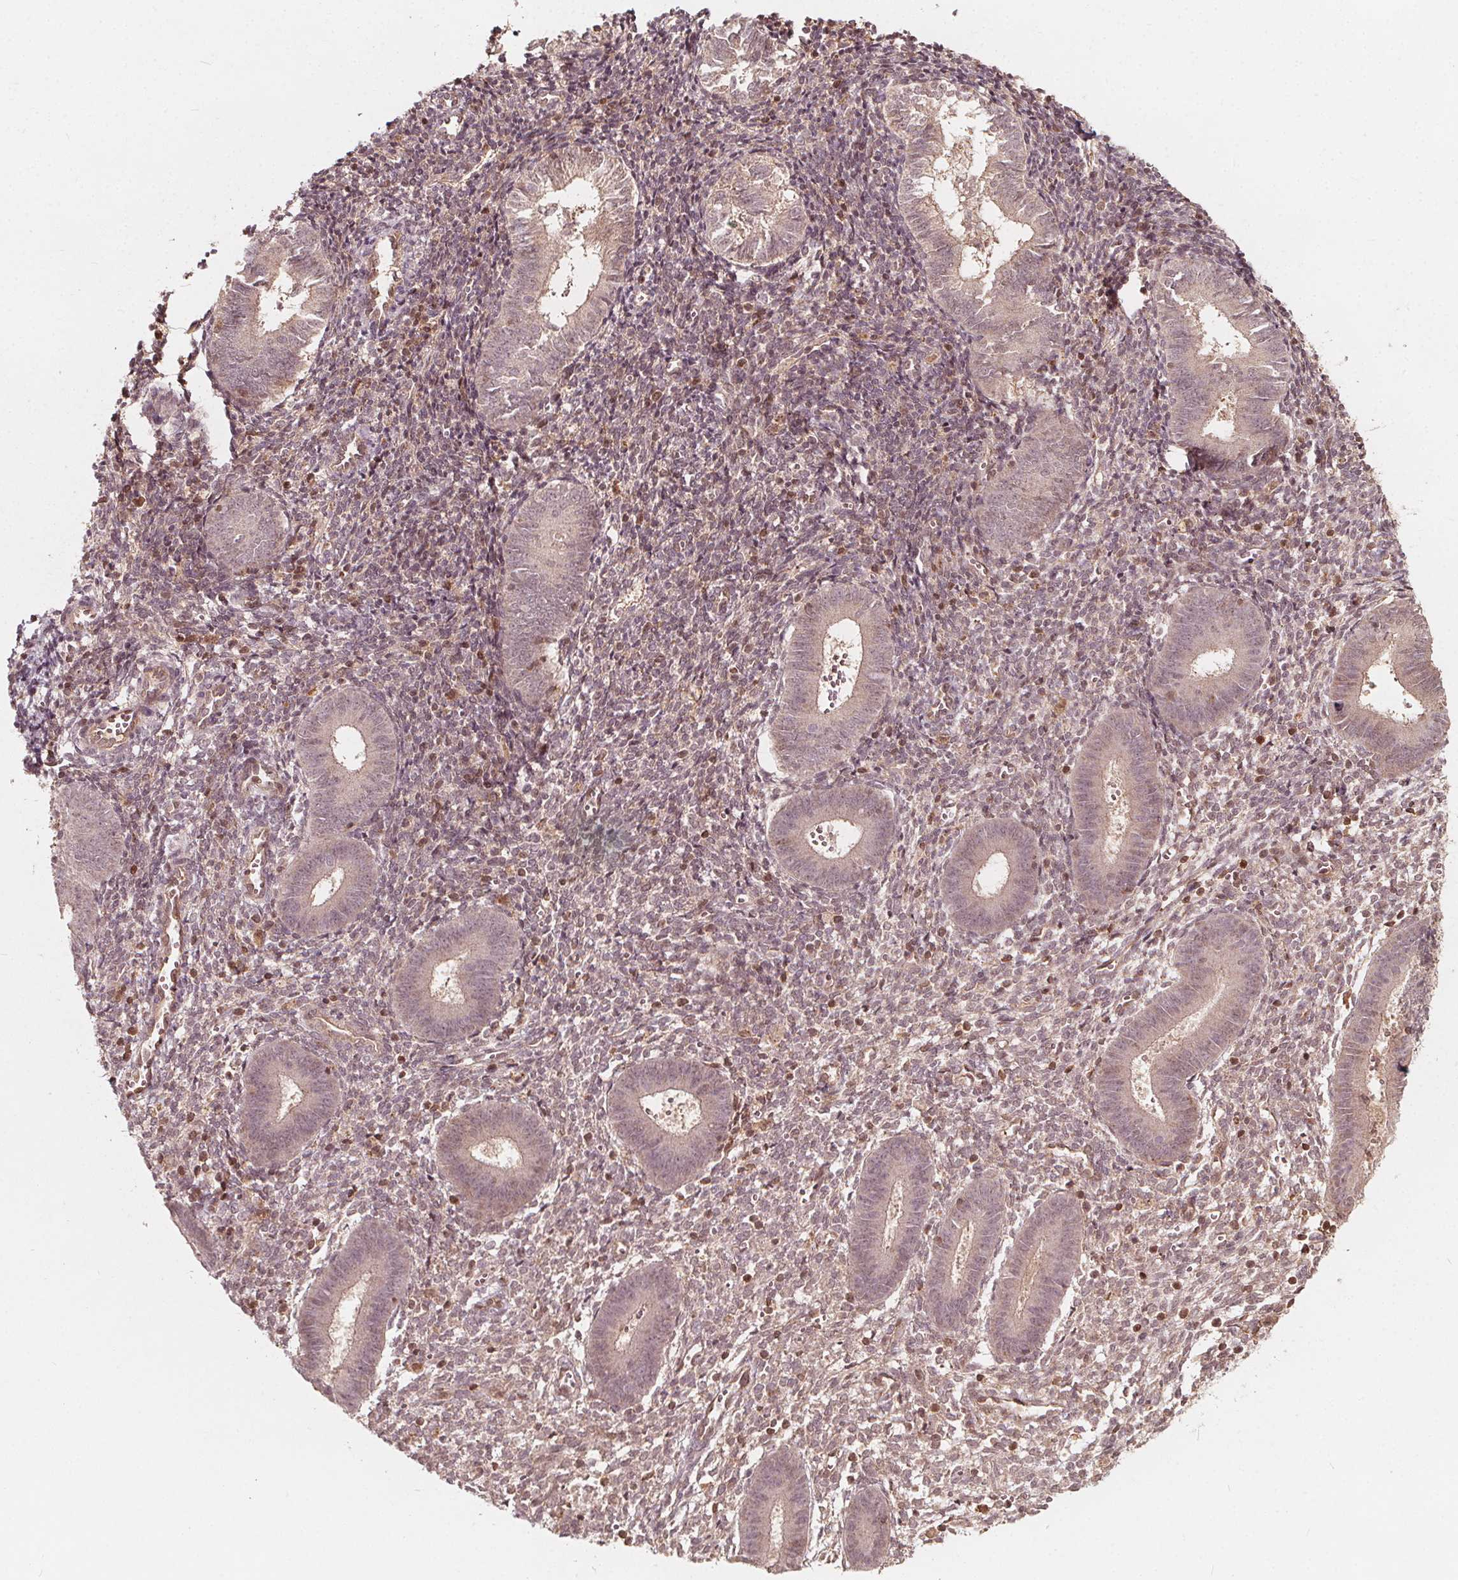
{"staining": {"intensity": "negative", "quantity": "none", "location": "none"}, "tissue": "endometrium", "cell_type": "Cells in endometrial stroma", "image_type": "normal", "snomed": [{"axis": "morphology", "description": "Normal tissue, NOS"}, {"axis": "topography", "description": "Endometrium"}], "caption": "Human endometrium stained for a protein using IHC displays no positivity in cells in endometrial stroma.", "gene": "AIP", "patient": {"sex": "female", "age": 25}}